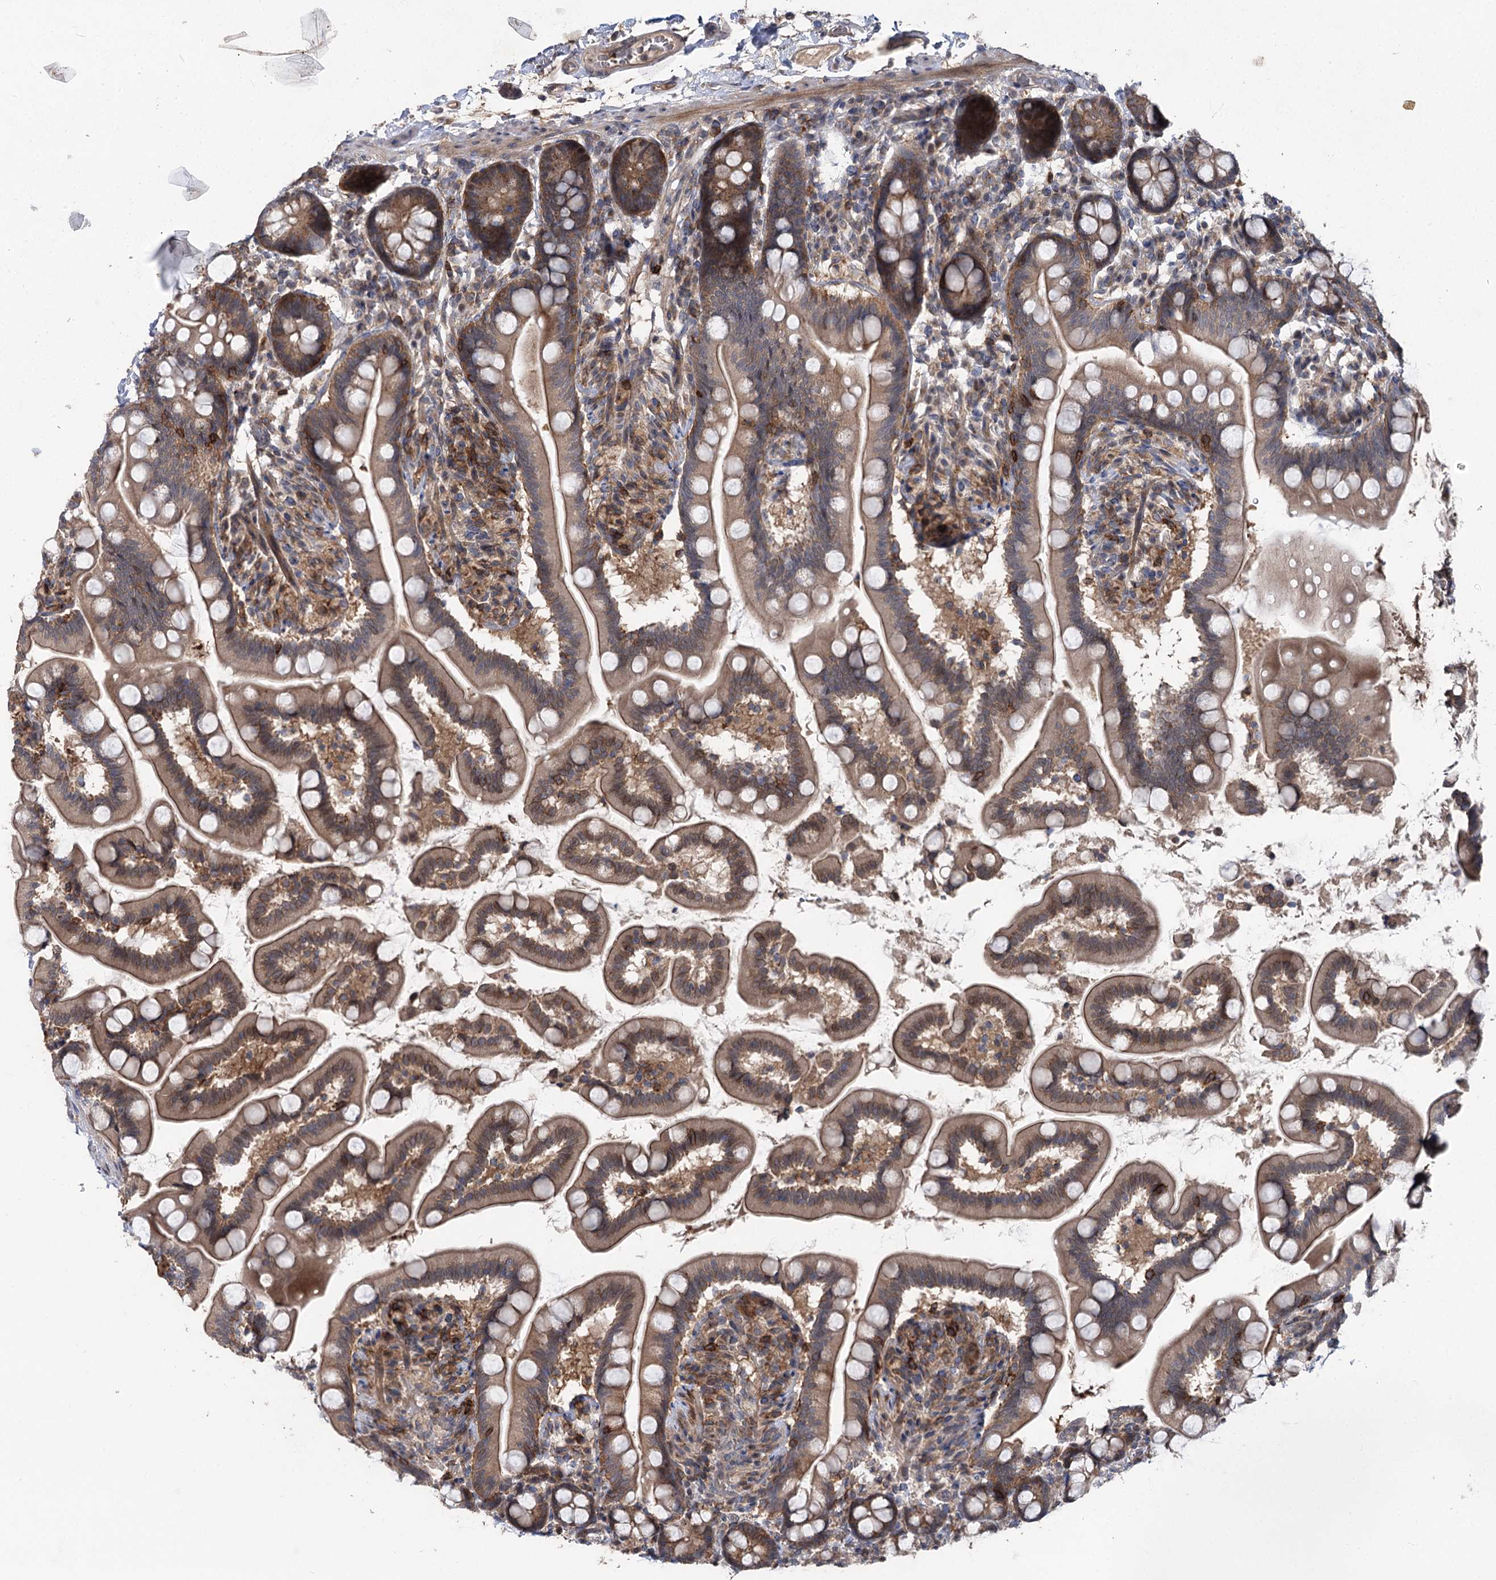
{"staining": {"intensity": "moderate", "quantity": "25%-75%", "location": "cytoplasmic/membranous,nuclear"}, "tissue": "small intestine", "cell_type": "Glandular cells", "image_type": "normal", "snomed": [{"axis": "morphology", "description": "Normal tissue, NOS"}, {"axis": "topography", "description": "Small intestine"}], "caption": "An image of human small intestine stained for a protein displays moderate cytoplasmic/membranous,nuclear brown staining in glandular cells.", "gene": "STX6", "patient": {"sex": "female", "age": 64}}